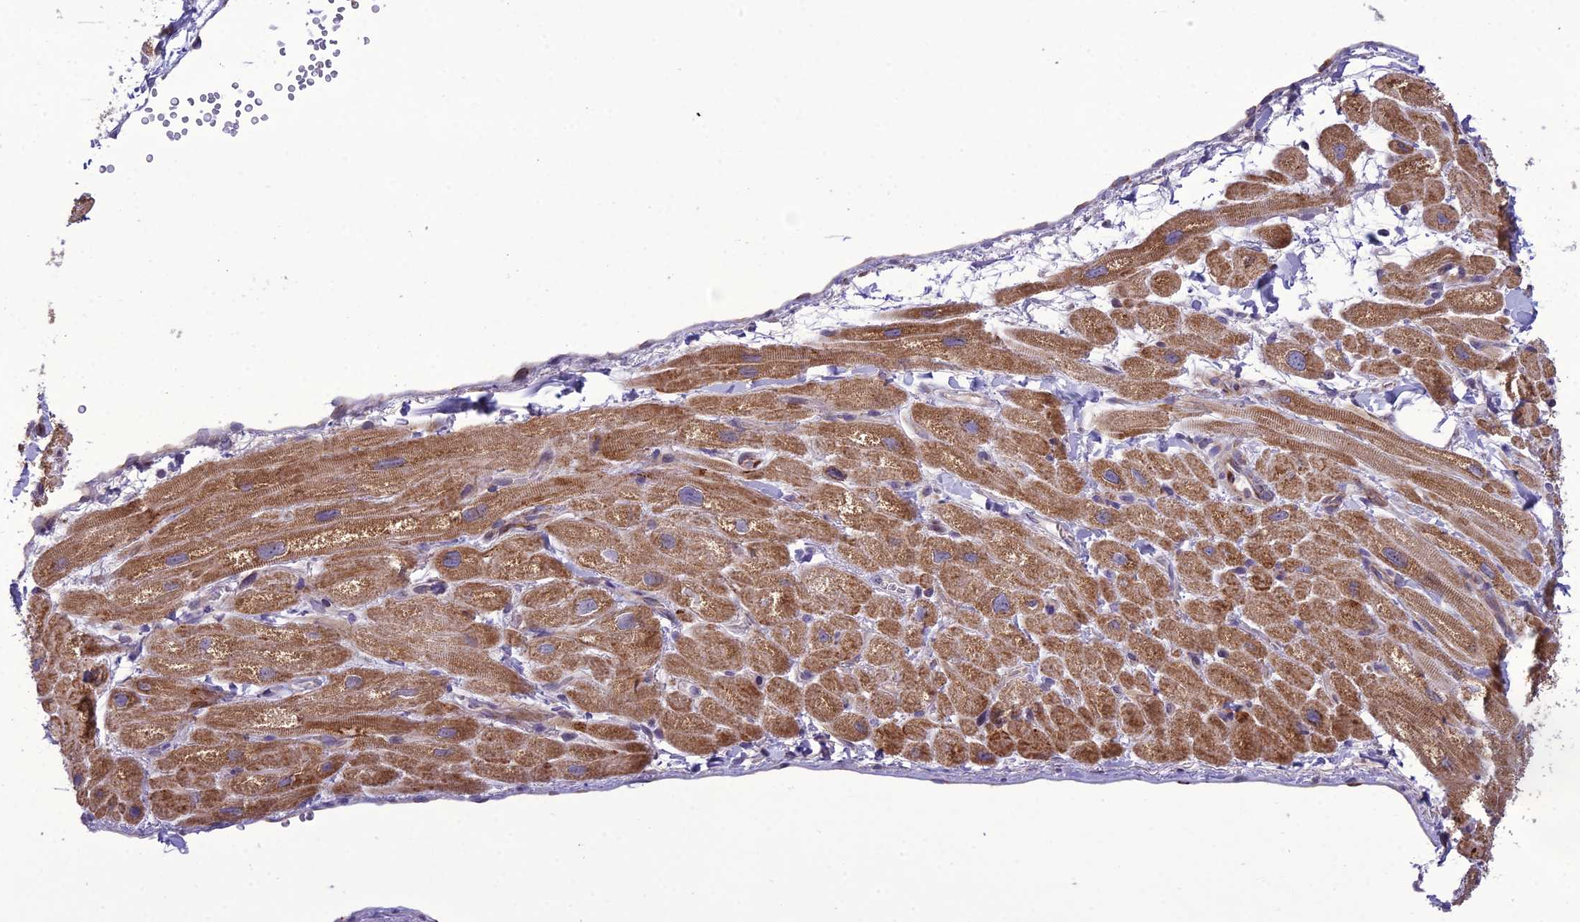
{"staining": {"intensity": "moderate", "quantity": ">75%", "location": "cytoplasmic/membranous"}, "tissue": "heart muscle", "cell_type": "Cardiomyocytes", "image_type": "normal", "snomed": [{"axis": "morphology", "description": "Normal tissue, NOS"}, {"axis": "topography", "description": "Heart"}], "caption": "The micrograph displays immunohistochemical staining of unremarkable heart muscle. There is moderate cytoplasmic/membranous staining is present in approximately >75% of cardiomyocytes.", "gene": "NODAL", "patient": {"sex": "male", "age": 65}}